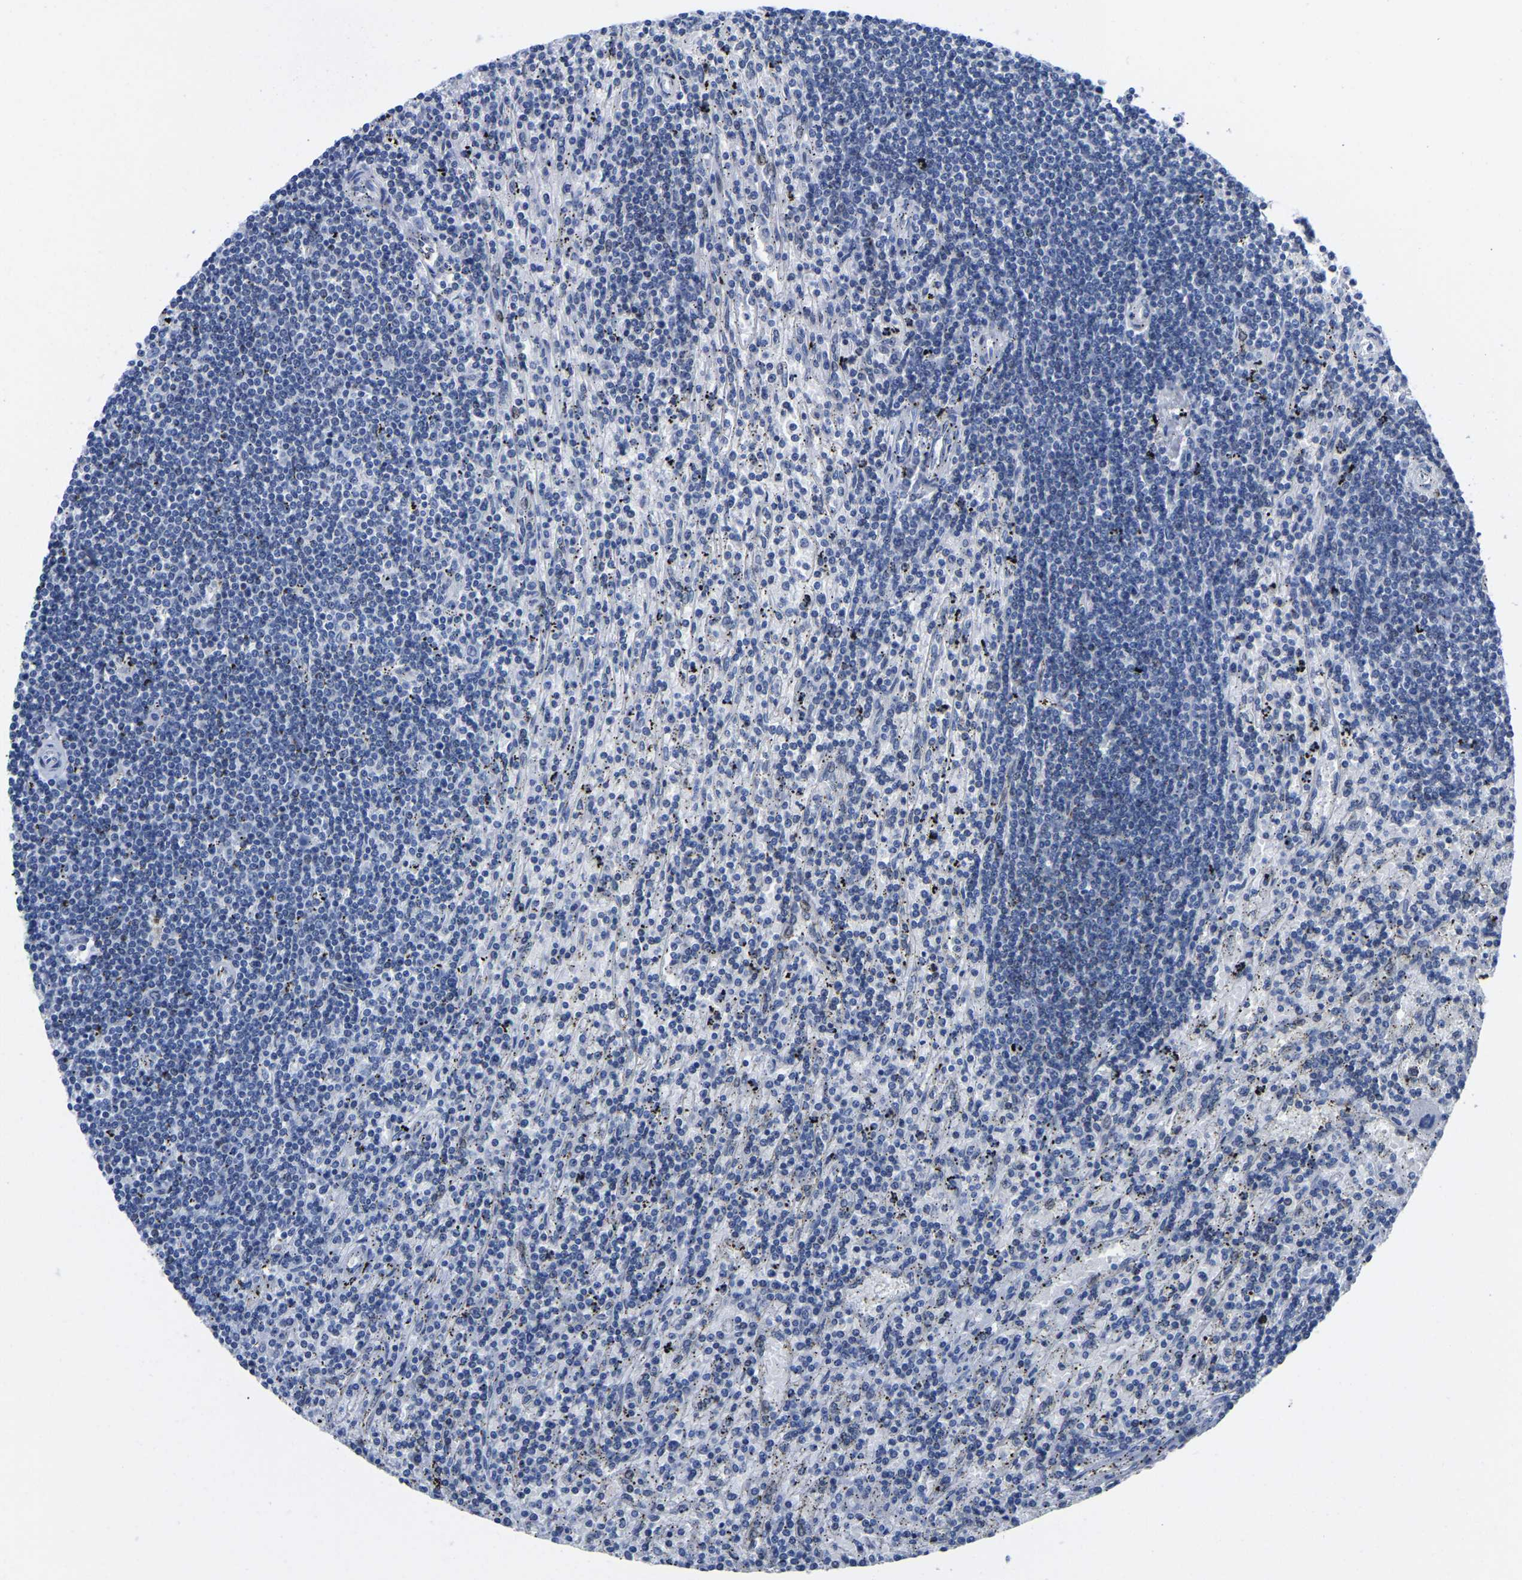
{"staining": {"intensity": "negative", "quantity": "none", "location": "none"}, "tissue": "lymphoma", "cell_type": "Tumor cells", "image_type": "cancer", "snomed": [{"axis": "morphology", "description": "Malignant lymphoma, non-Hodgkin's type, Low grade"}, {"axis": "topography", "description": "Spleen"}], "caption": "An image of human malignant lymphoma, non-Hodgkin's type (low-grade) is negative for staining in tumor cells.", "gene": "UPK3A", "patient": {"sex": "male", "age": 76}}